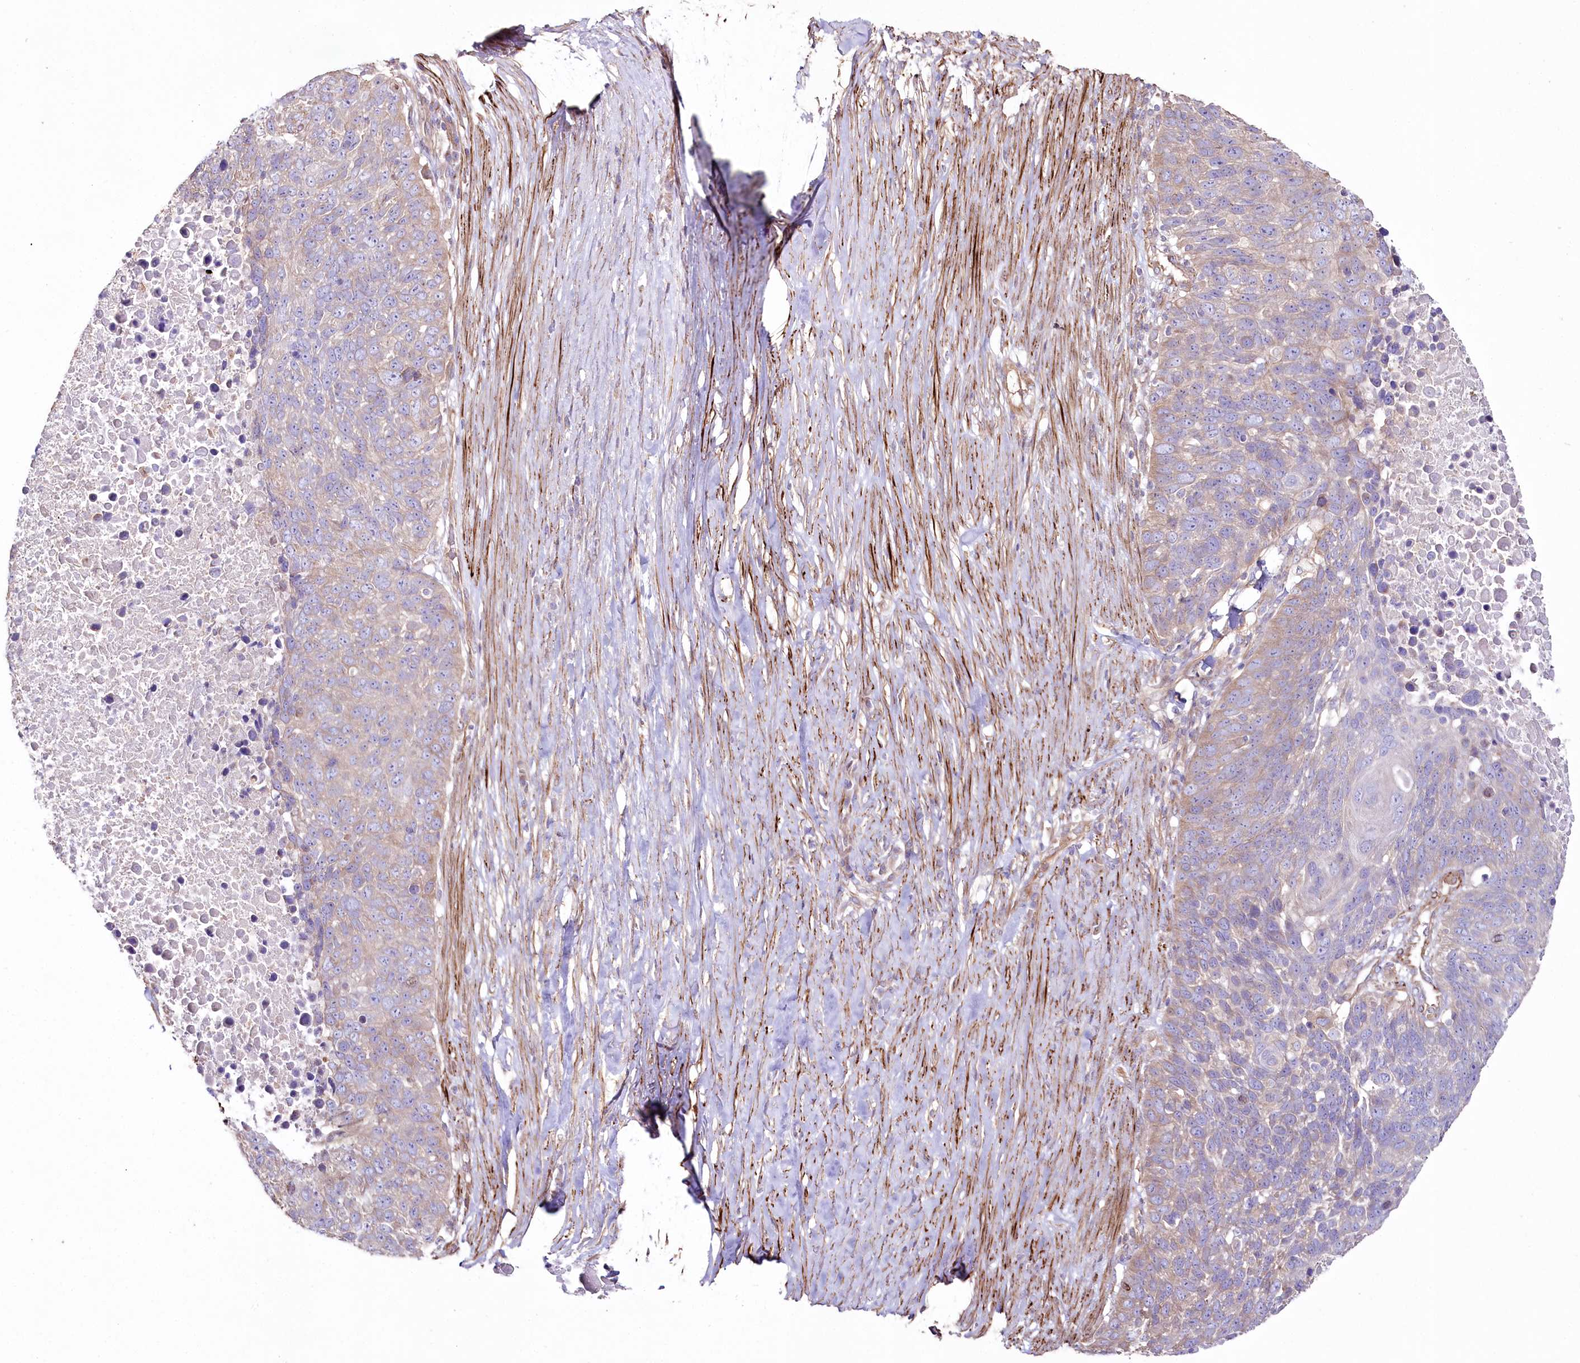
{"staining": {"intensity": "weak", "quantity": "25%-75%", "location": "cytoplasmic/membranous"}, "tissue": "lung cancer", "cell_type": "Tumor cells", "image_type": "cancer", "snomed": [{"axis": "morphology", "description": "Normal tissue, NOS"}, {"axis": "morphology", "description": "Squamous cell carcinoma, NOS"}, {"axis": "topography", "description": "Lymph node"}, {"axis": "topography", "description": "Lung"}], "caption": "Lung cancer tissue exhibits weak cytoplasmic/membranous staining in about 25%-75% of tumor cells", "gene": "SUMF1", "patient": {"sex": "male", "age": 66}}